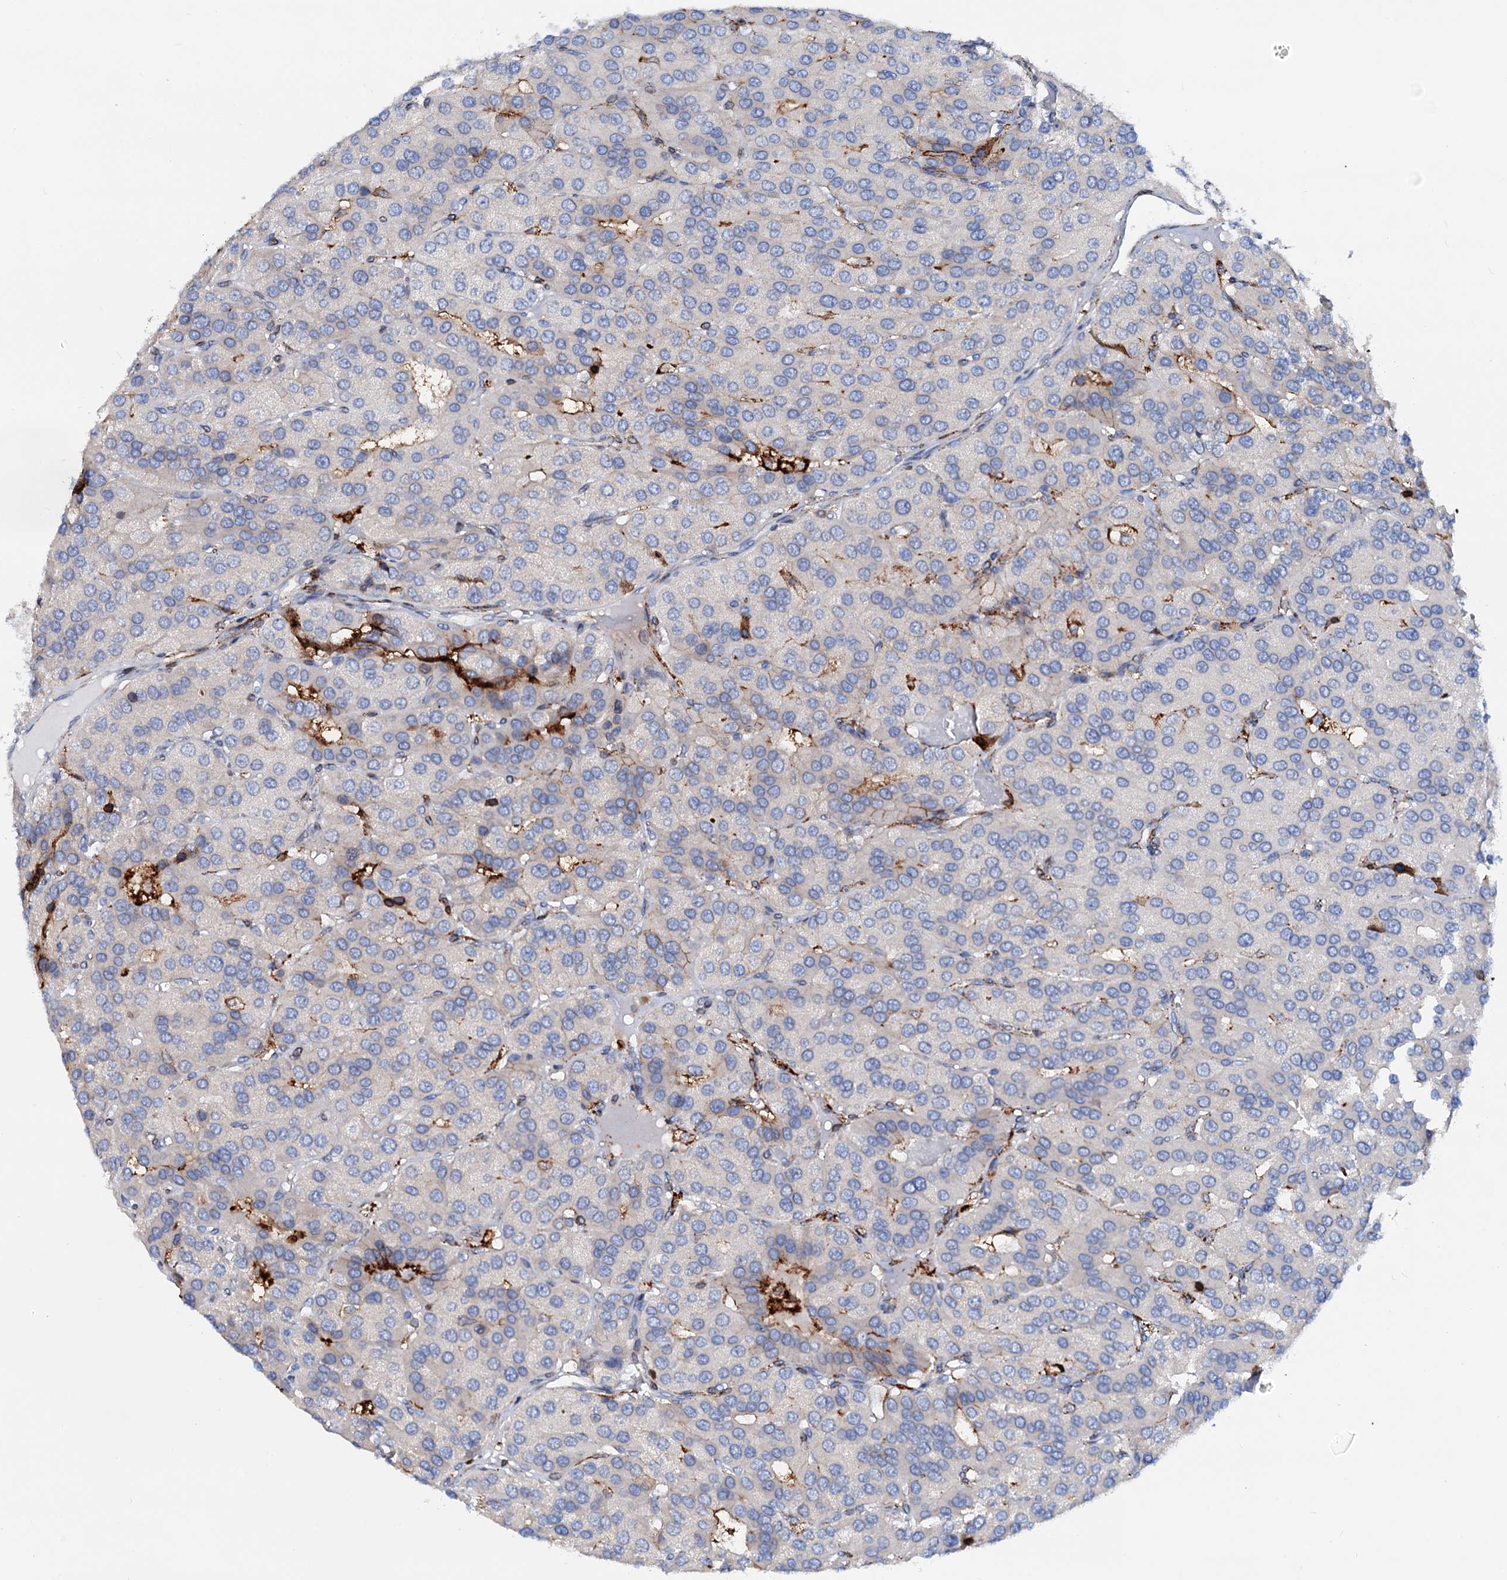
{"staining": {"intensity": "negative", "quantity": "none", "location": "none"}, "tissue": "parathyroid gland", "cell_type": "Glandular cells", "image_type": "normal", "snomed": [{"axis": "morphology", "description": "Normal tissue, NOS"}, {"axis": "morphology", "description": "Adenoma, NOS"}, {"axis": "topography", "description": "Parathyroid gland"}], "caption": "IHC photomicrograph of unremarkable parathyroid gland: human parathyroid gland stained with DAB demonstrates no significant protein positivity in glandular cells.", "gene": "MED13L", "patient": {"sex": "female", "age": 86}}